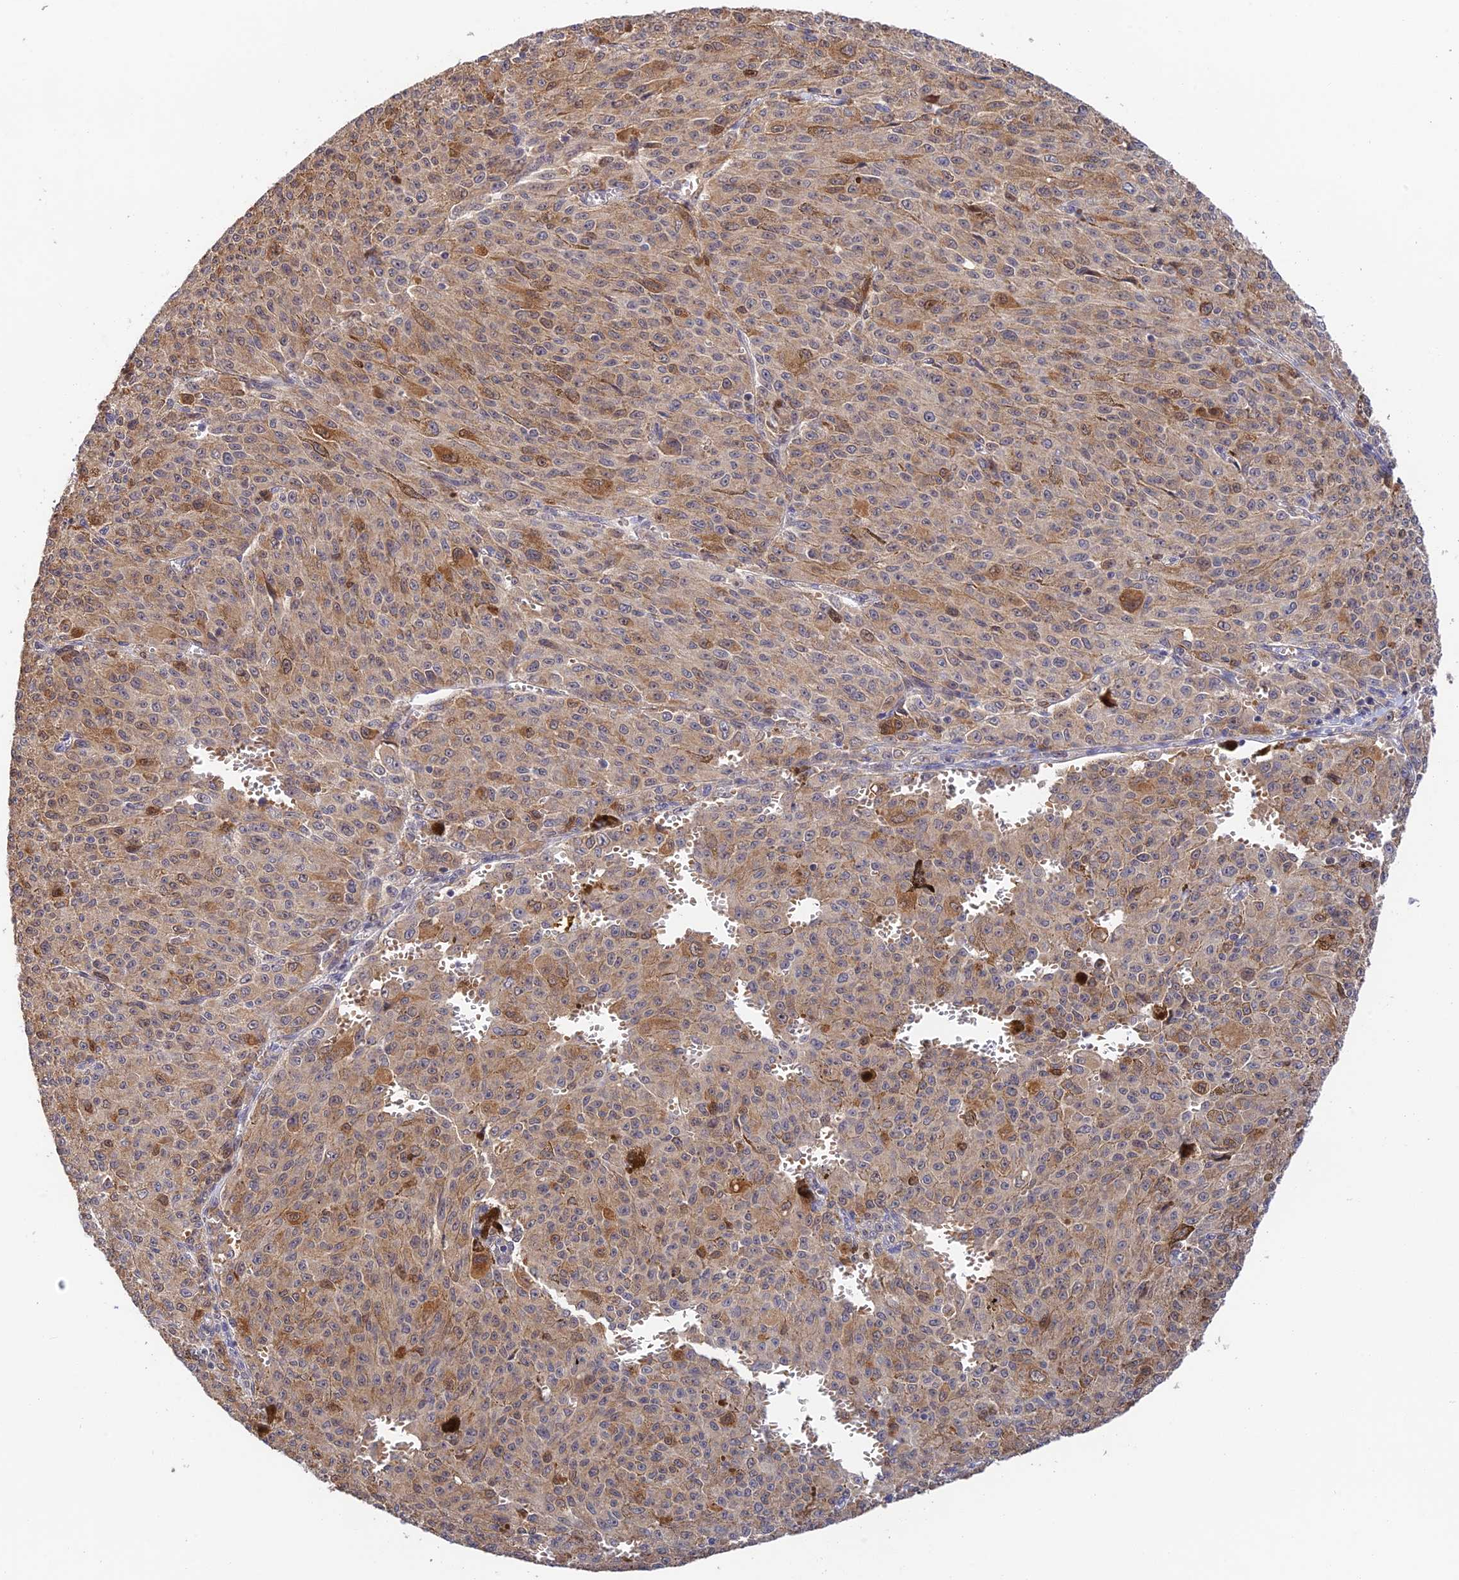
{"staining": {"intensity": "moderate", "quantity": "25%-75%", "location": "cytoplasmic/membranous"}, "tissue": "melanoma", "cell_type": "Tumor cells", "image_type": "cancer", "snomed": [{"axis": "morphology", "description": "Malignant melanoma, NOS"}, {"axis": "topography", "description": "Skin"}], "caption": "Immunohistochemistry (IHC) staining of malignant melanoma, which demonstrates medium levels of moderate cytoplasmic/membranous staining in approximately 25%-75% of tumor cells indicating moderate cytoplasmic/membranous protein expression. The staining was performed using DAB (brown) for protein detection and nuclei were counterstained in hematoxylin (blue).", "gene": "CWH43", "patient": {"sex": "female", "age": 52}}